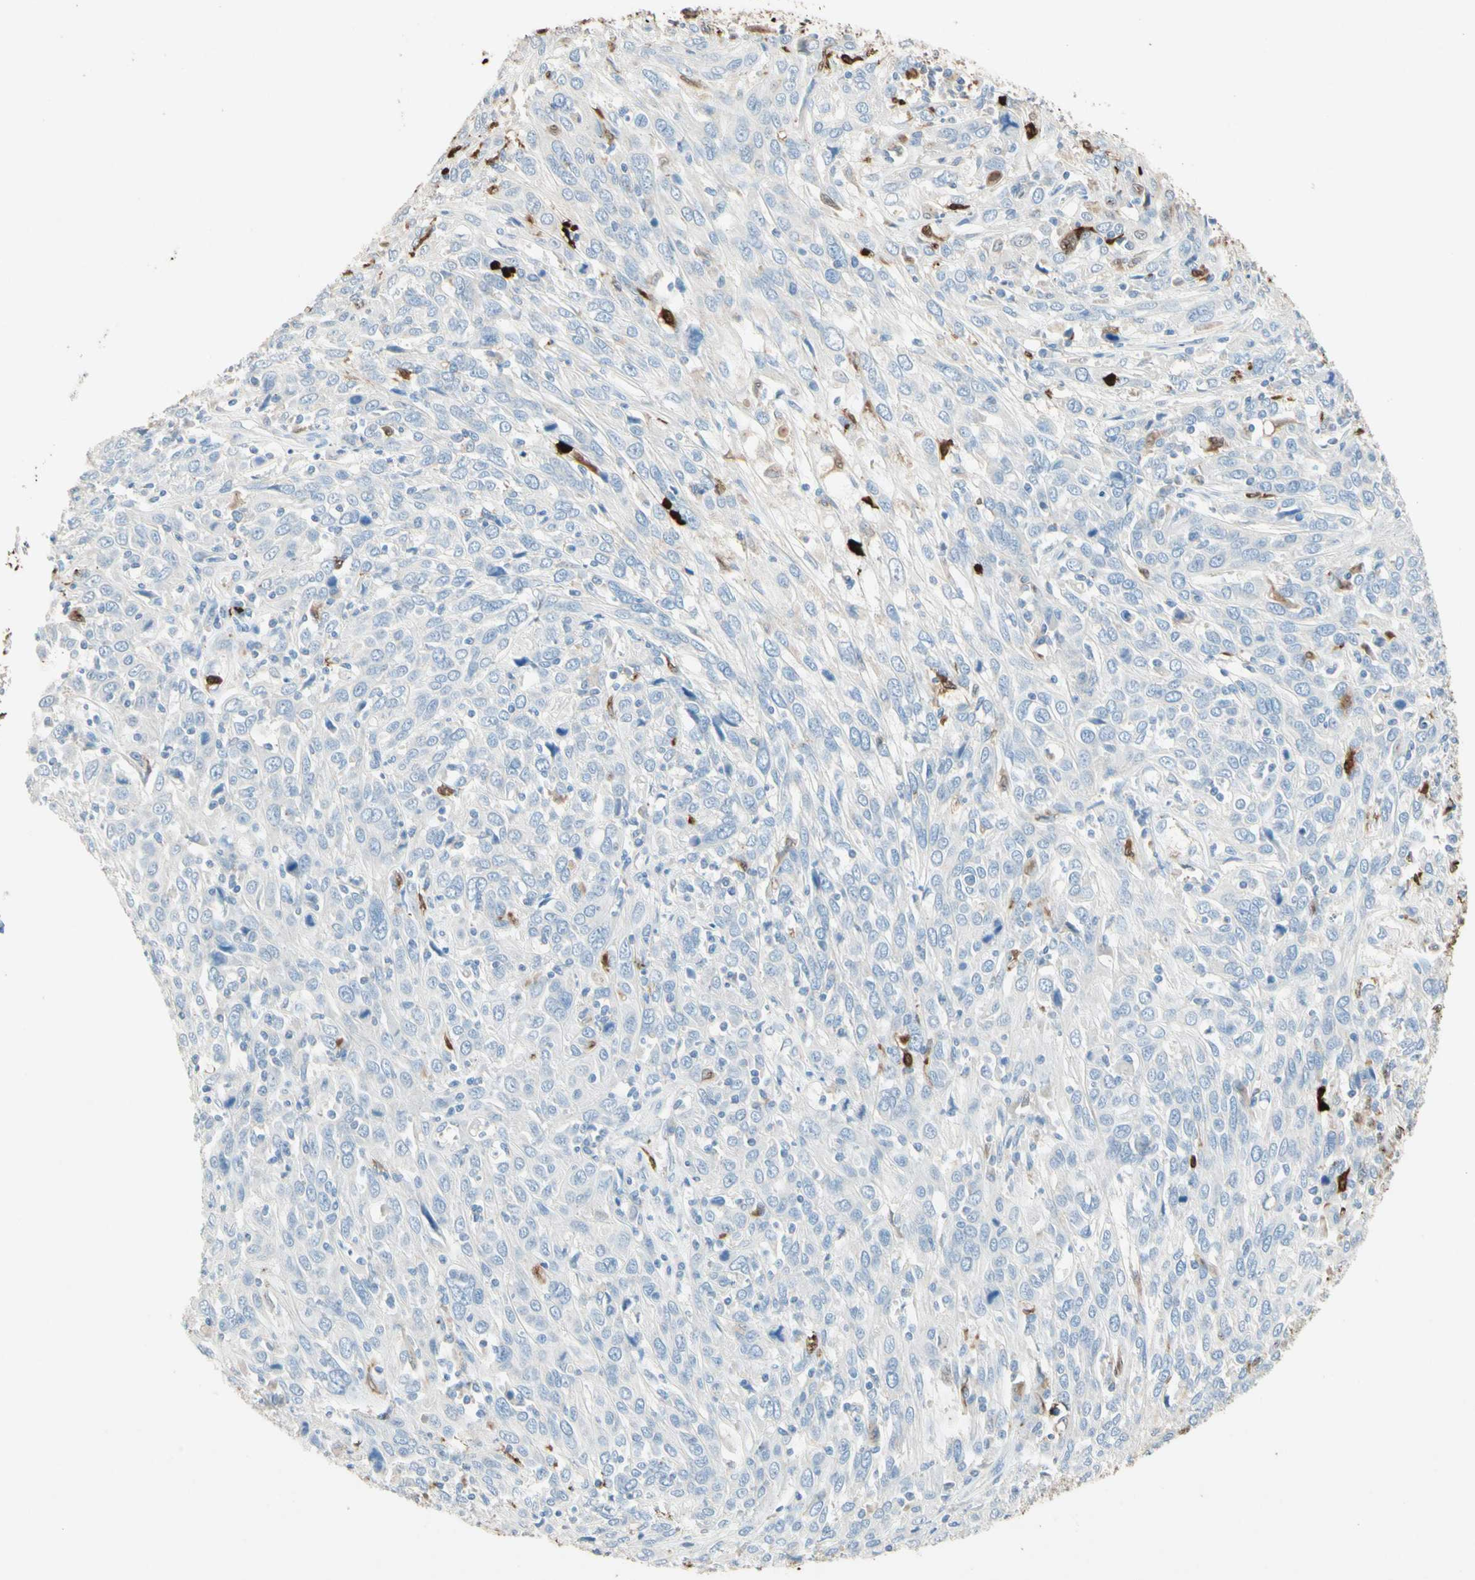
{"staining": {"intensity": "moderate", "quantity": "<25%", "location": "cytoplasmic/membranous,nuclear"}, "tissue": "cervical cancer", "cell_type": "Tumor cells", "image_type": "cancer", "snomed": [{"axis": "morphology", "description": "Squamous cell carcinoma, NOS"}, {"axis": "topography", "description": "Cervix"}], "caption": "Immunohistochemistry histopathology image of human cervical squamous cell carcinoma stained for a protein (brown), which demonstrates low levels of moderate cytoplasmic/membranous and nuclear staining in about <25% of tumor cells.", "gene": "NFKBIZ", "patient": {"sex": "female", "age": 46}}